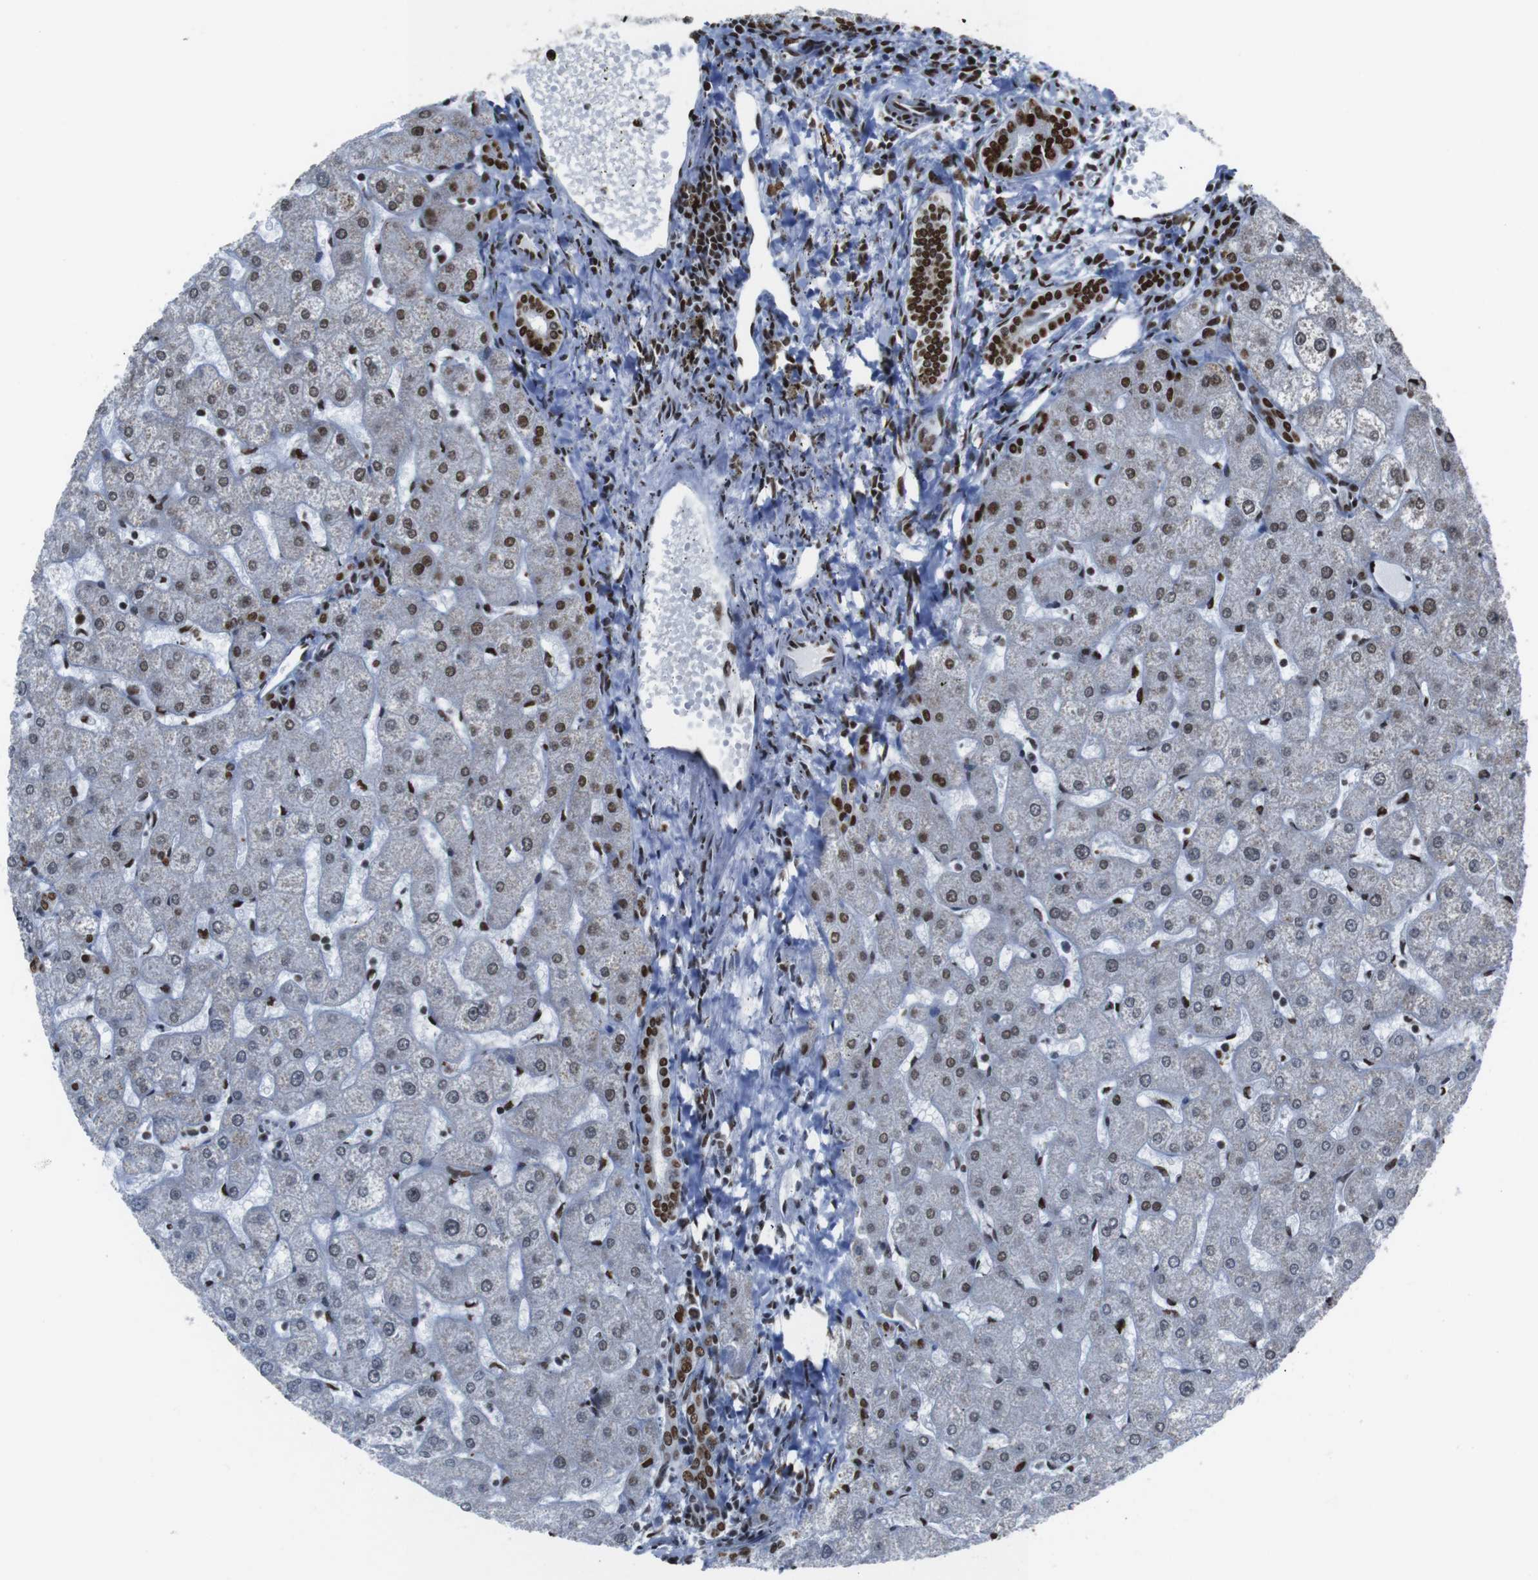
{"staining": {"intensity": "strong", "quantity": ">75%", "location": "nuclear"}, "tissue": "liver", "cell_type": "Cholangiocytes", "image_type": "normal", "snomed": [{"axis": "morphology", "description": "Normal tissue, NOS"}, {"axis": "topography", "description": "Liver"}], "caption": "A histopathology image of human liver stained for a protein exhibits strong nuclear brown staining in cholangiocytes. (brown staining indicates protein expression, while blue staining denotes nuclei).", "gene": "ROMO1", "patient": {"sex": "male", "age": 67}}